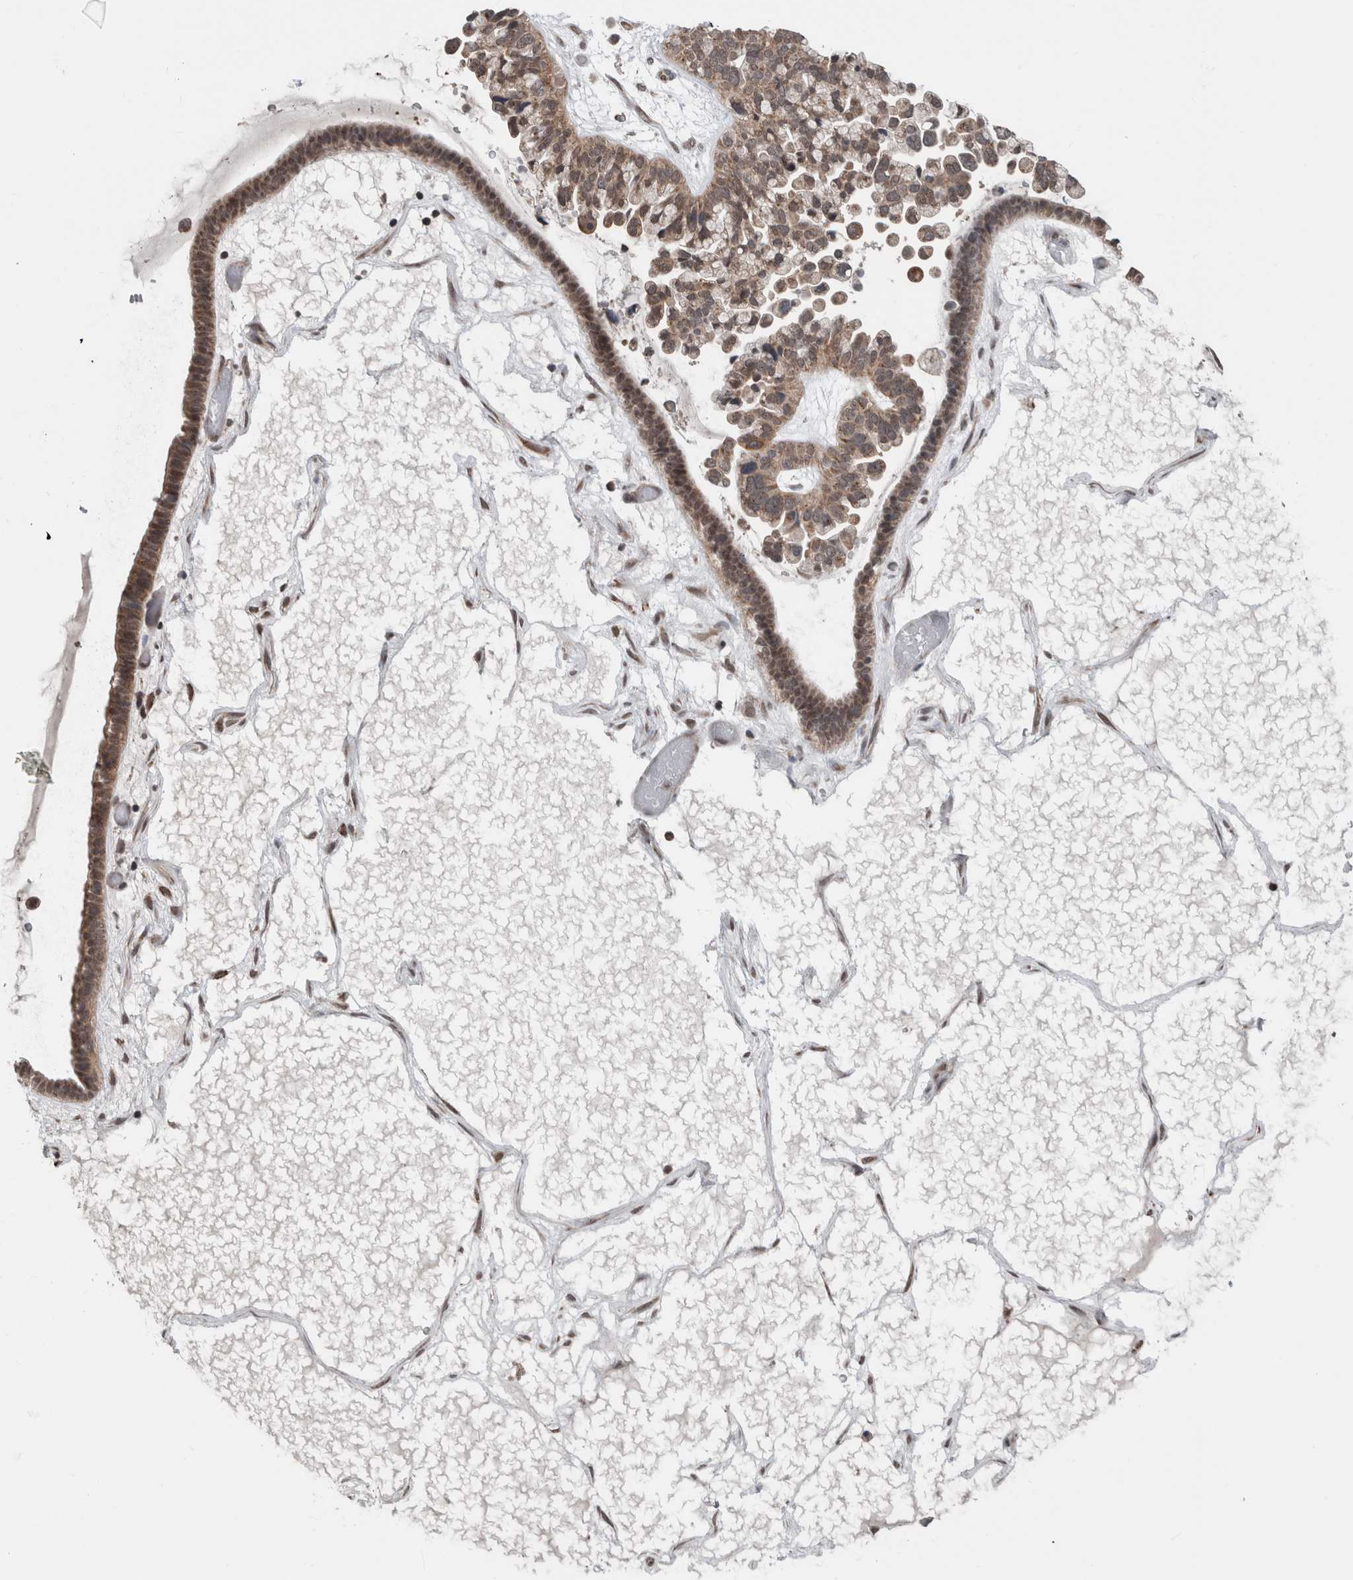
{"staining": {"intensity": "moderate", "quantity": ">75%", "location": "cytoplasmic/membranous"}, "tissue": "ovarian cancer", "cell_type": "Tumor cells", "image_type": "cancer", "snomed": [{"axis": "morphology", "description": "Cystadenocarcinoma, serous, NOS"}, {"axis": "topography", "description": "Ovary"}], "caption": "This image reveals immunohistochemistry staining of human ovarian cancer (serous cystadenocarcinoma), with medium moderate cytoplasmic/membranous positivity in approximately >75% of tumor cells.", "gene": "ENY2", "patient": {"sex": "female", "age": 56}}